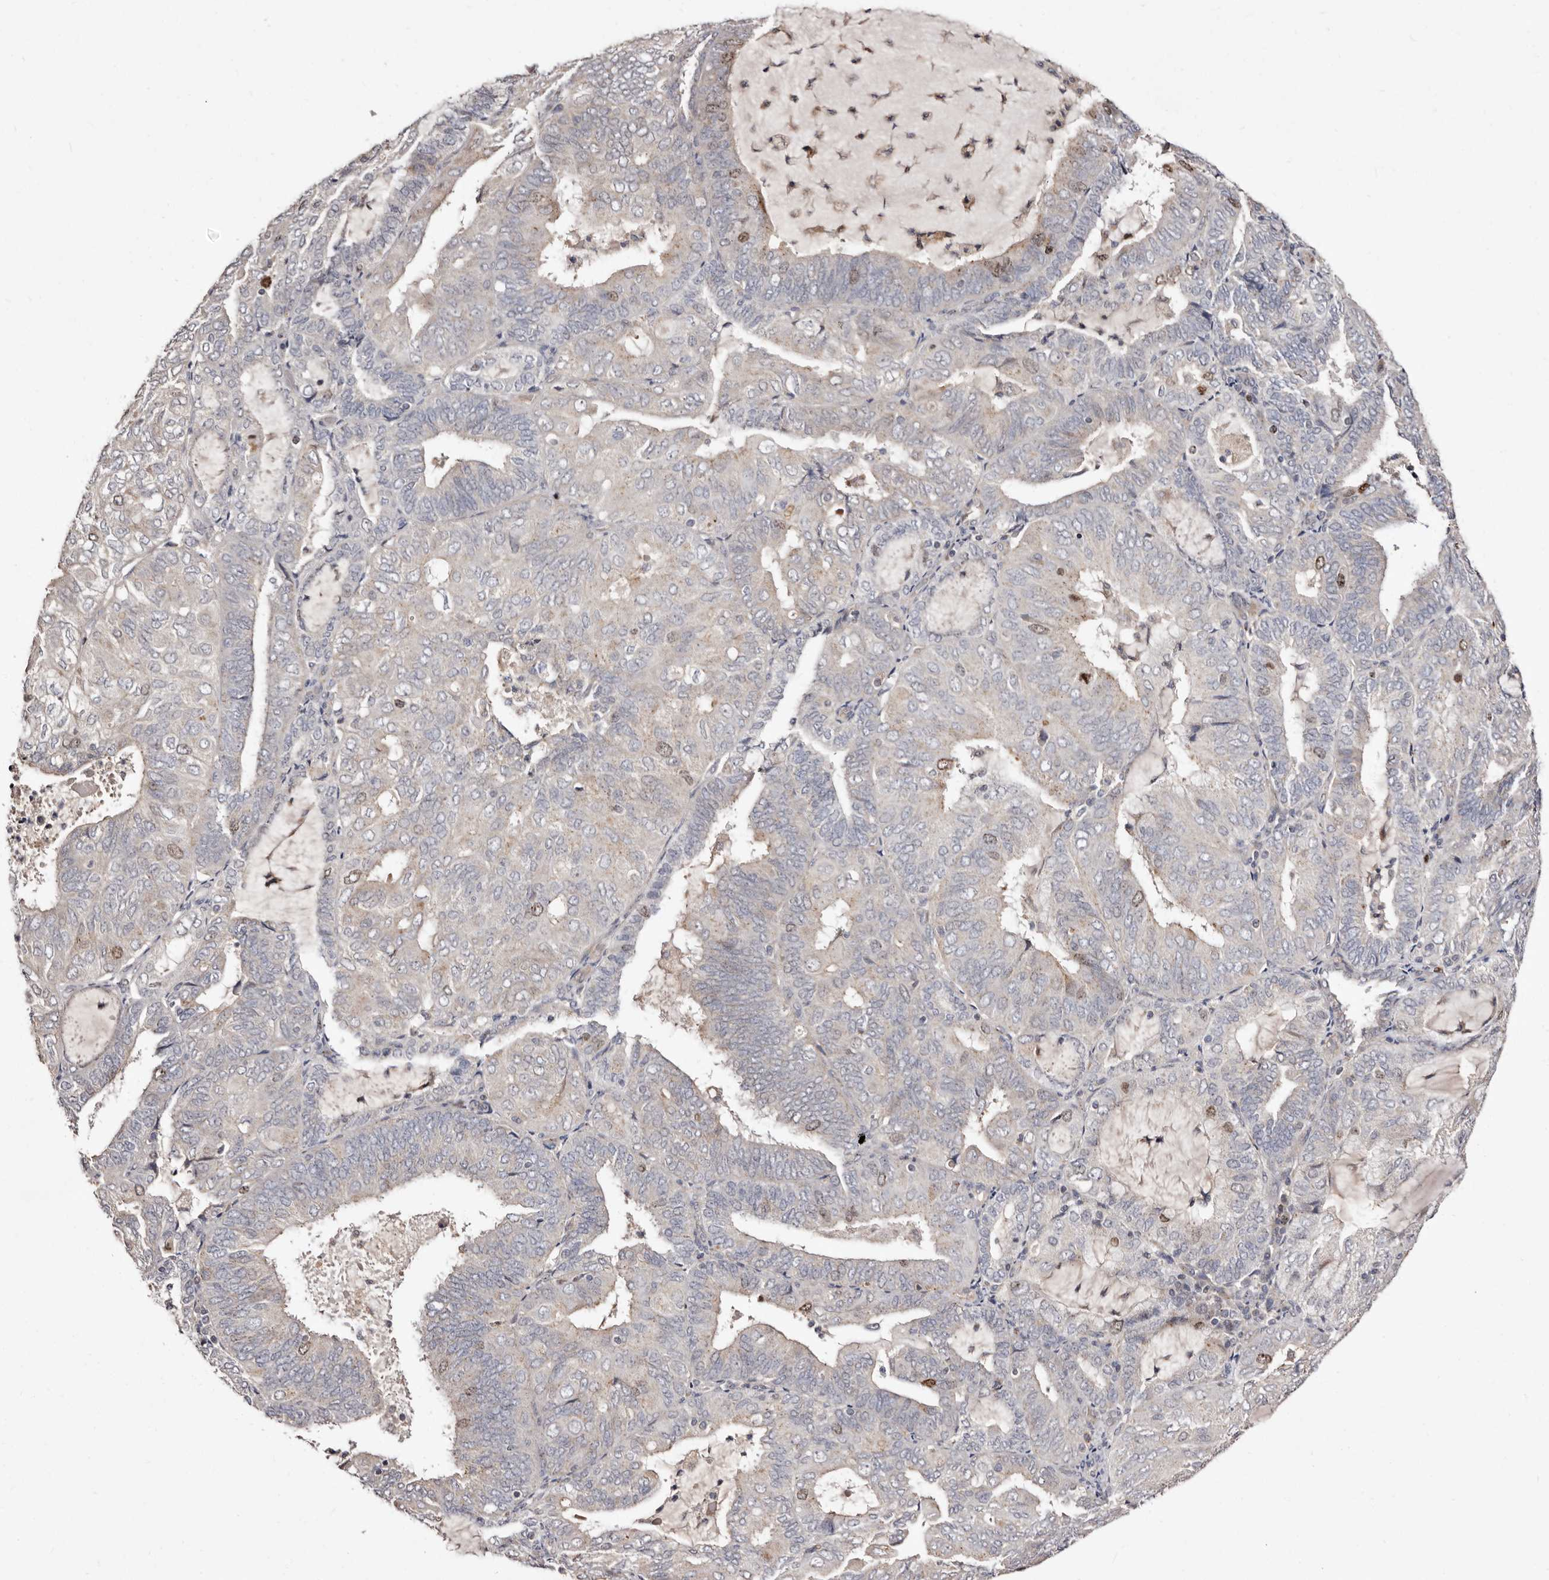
{"staining": {"intensity": "weak", "quantity": "<25%", "location": "nuclear"}, "tissue": "endometrial cancer", "cell_type": "Tumor cells", "image_type": "cancer", "snomed": [{"axis": "morphology", "description": "Adenocarcinoma, NOS"}, {"axis": "topography", "description": "Endometrium"}], "caption": "The IHC image has no significant positivity in tumor cells of endometrial cancer tissue.", "gene": "CDCA8", "patient": {"sex": "female", "age": 81}}